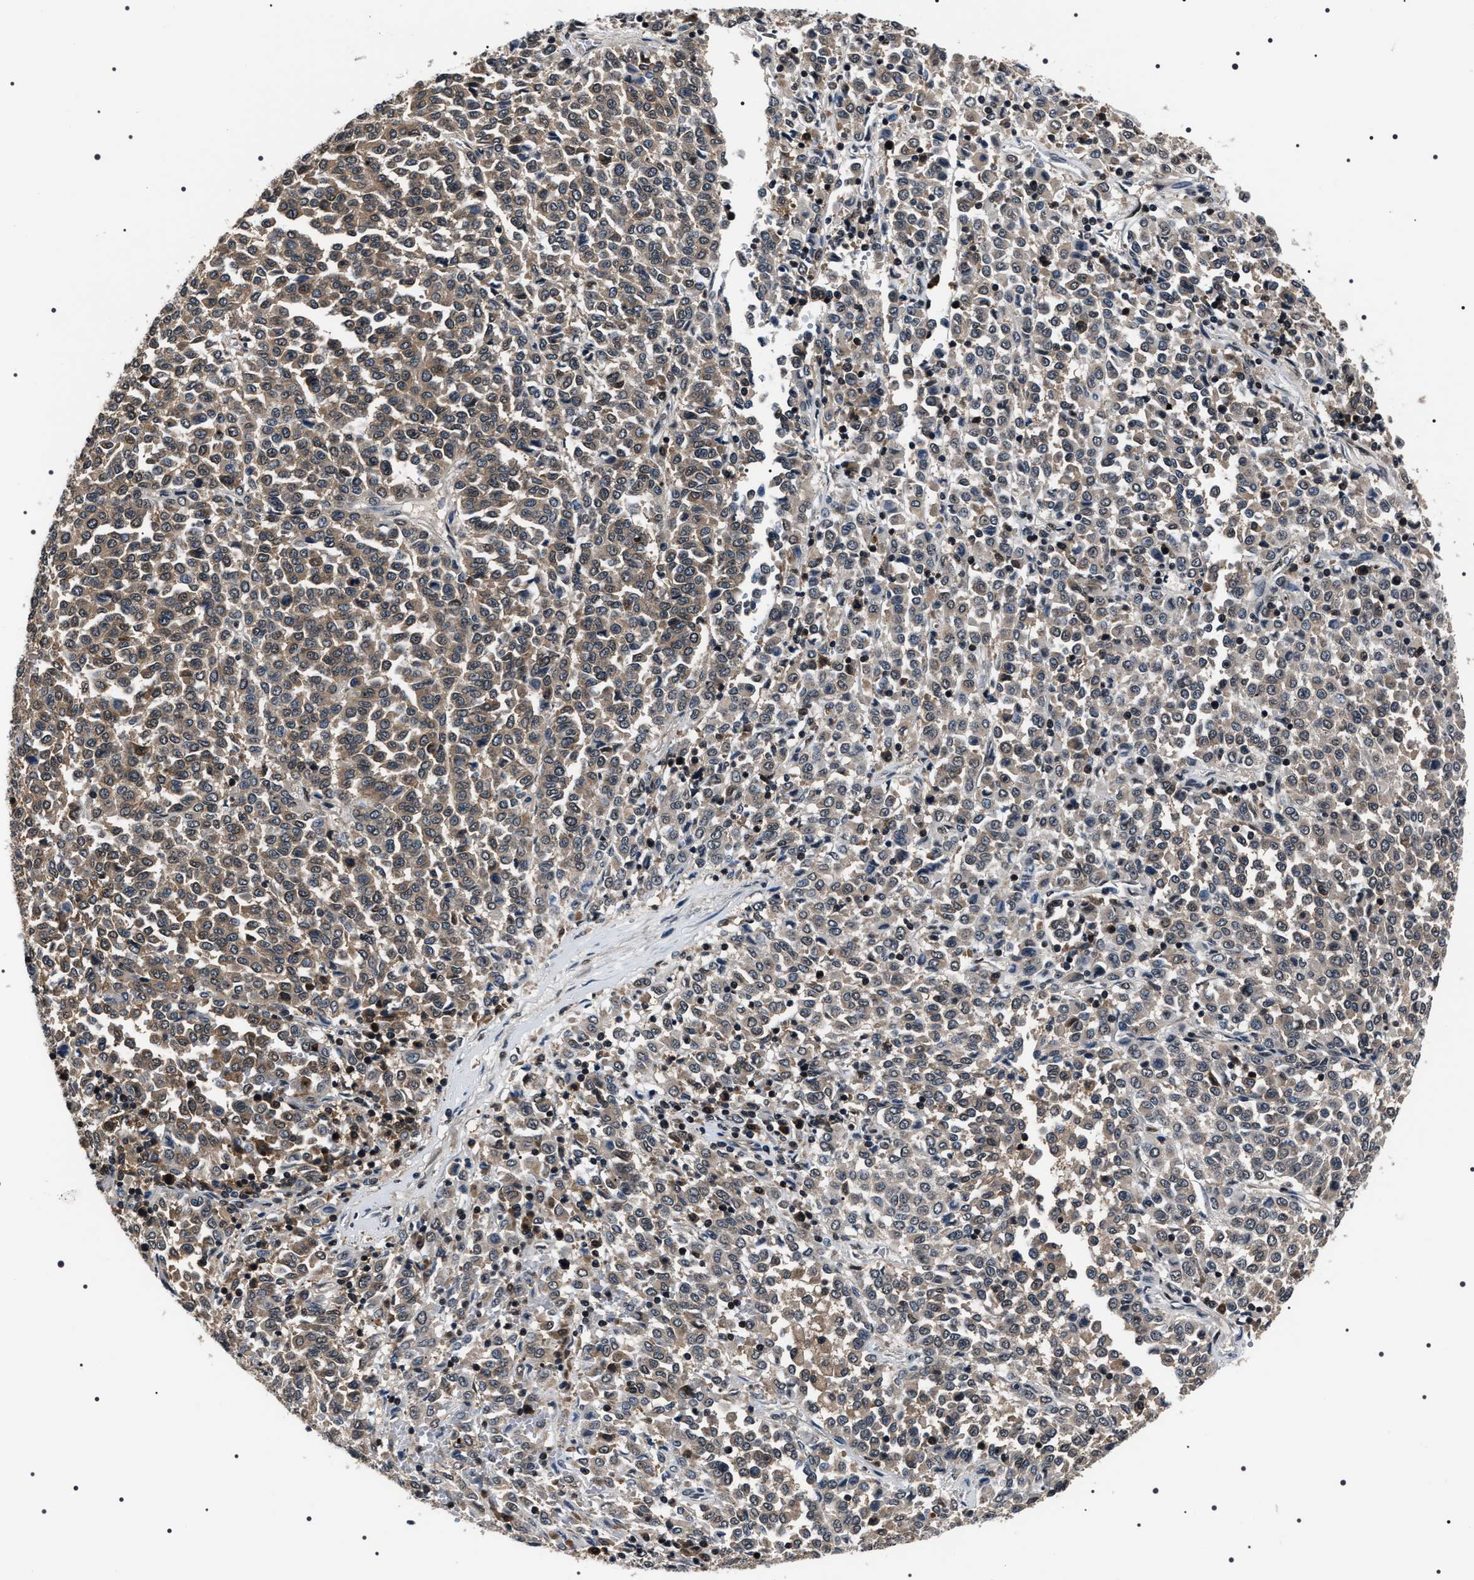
{"staining": {"intensity": "weak", "quantity": ">75%", "location": "cytoplasmic/membranous"}, "tissue": "melanoma", "cell_type": "Tumor cells", "image_type": "cancer", "snomed": [{"axis": "morphology", "description": "Malignant melanoma, Metastatic site"}, {"axis": "topography", "description": "Pancreas"}], "caption": "DAB immunohistochemical staining of human malignant melanoma (metastatic site) reveals weak cytoplasmic/membranous protein positivity in about >75% of tumor cells.", "gene": "SIPA1", "patient": {"sex": "female", "age": 30}}